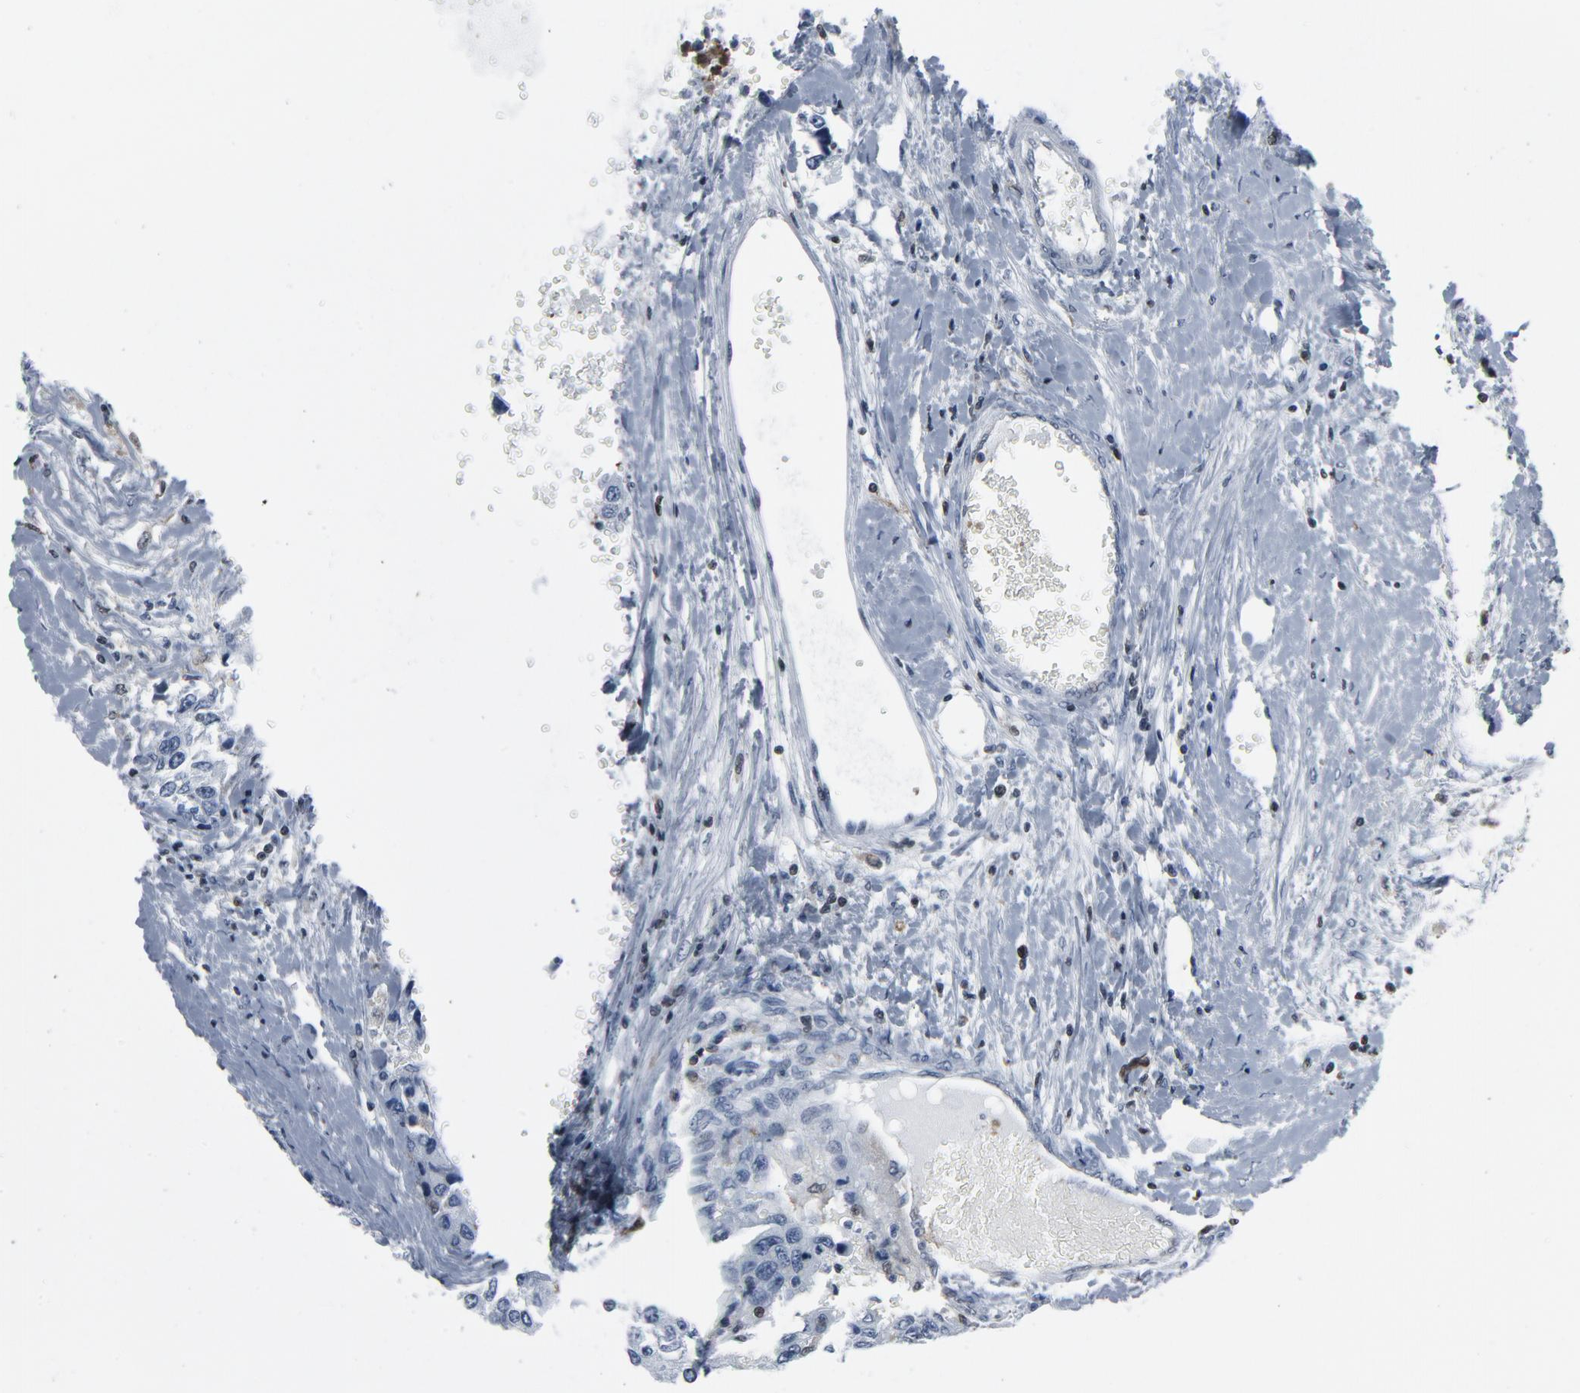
{"staining": {"intensity": "negative", "quantity": "none", "location": "none"}, "tissue": "liver cancer", "cell_type": "Tumor cells", "image_type": "cancer", "snomed": [{"axis": "morphology", "description": "Carcinoma, Hepatocellular, NOS"}, {"axis": "topography", "description": "Liver"}], "caption": "Tumor cells show no significant protein staining in hepatocellular carcinoma (liver). (IHC, brightfield microscopy, high magnification).", "gene": "STAT5A", "patient": {"sex": "female", "age": 66}}